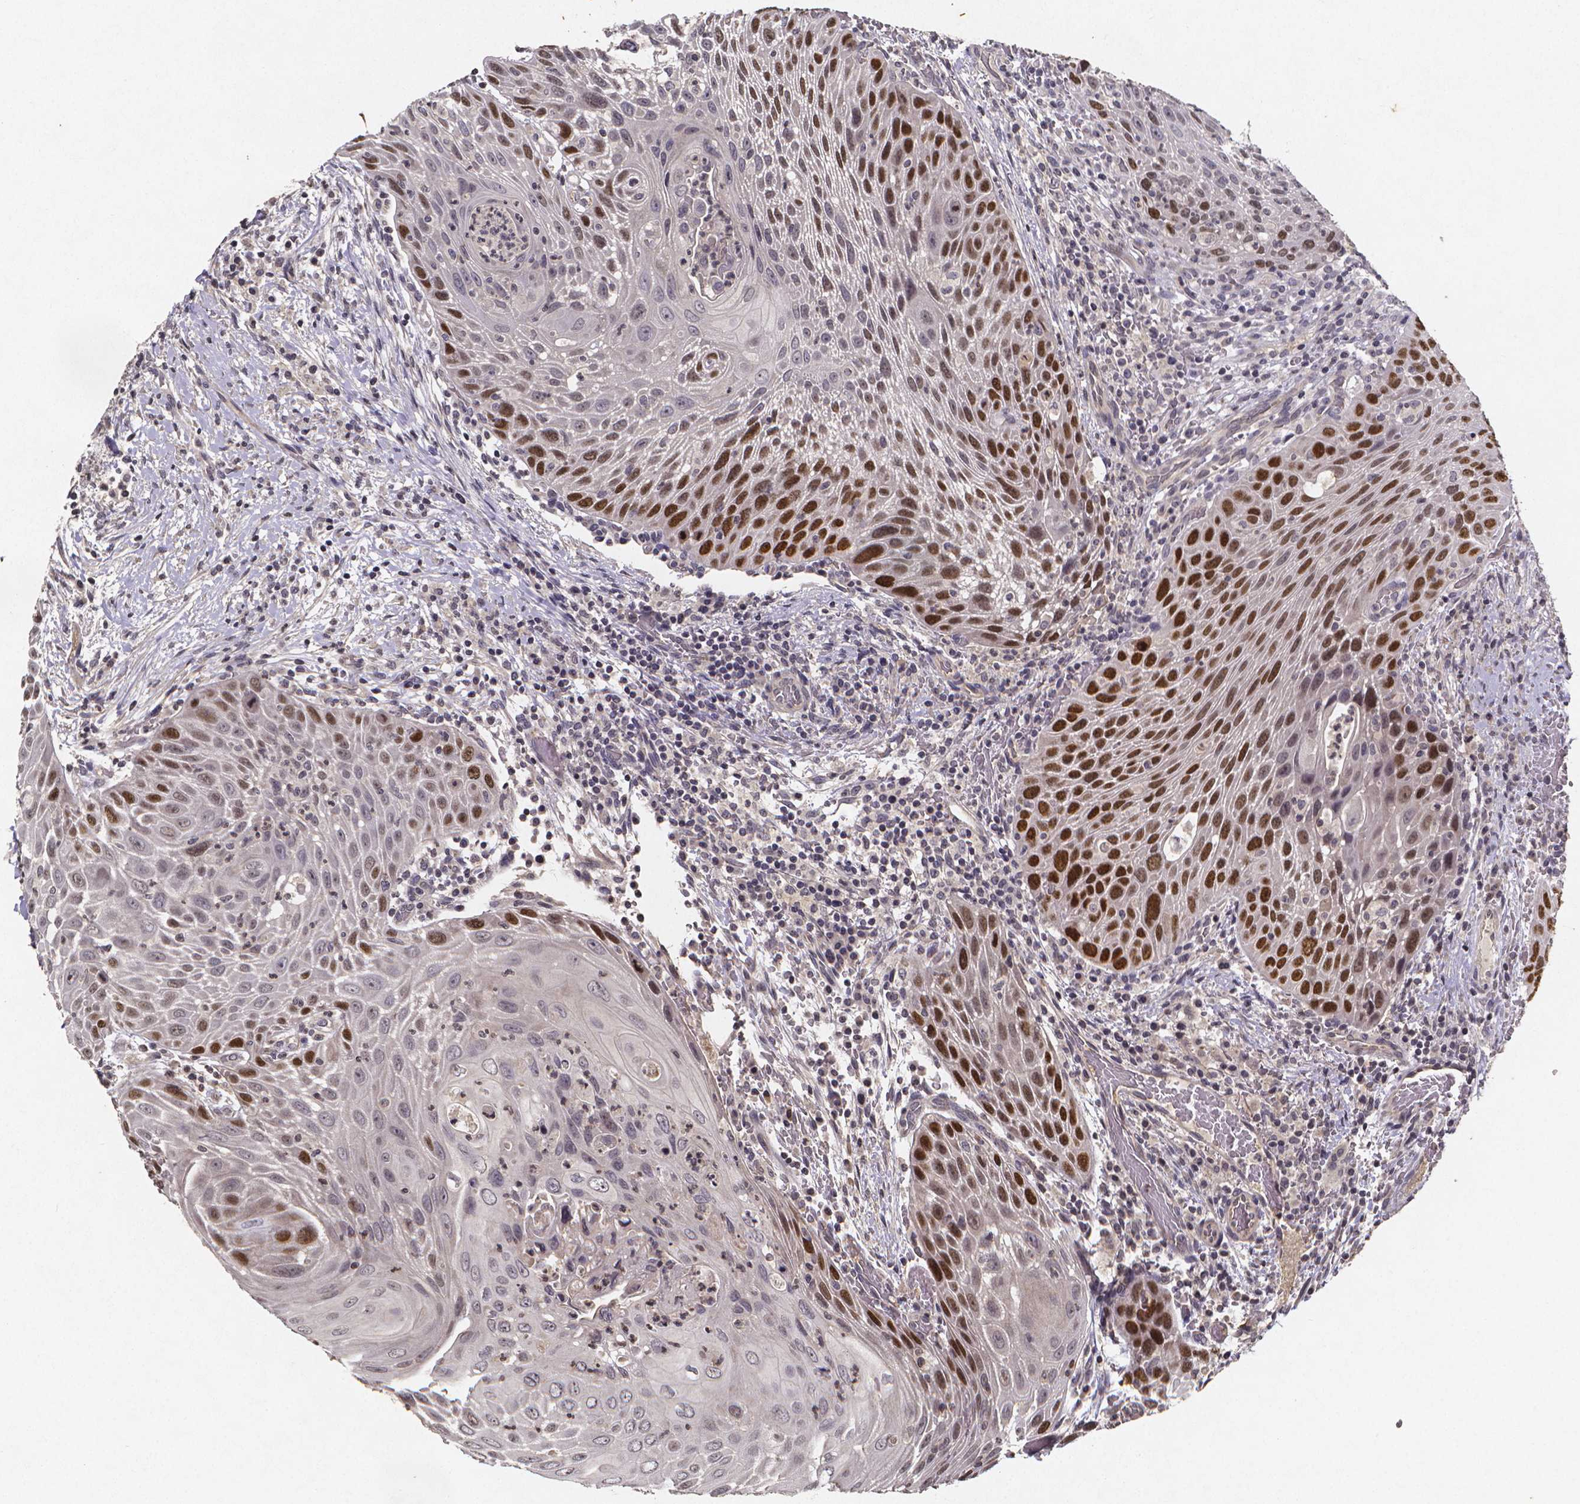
{"staining": {"intensity": "strong", "quantity": "25%-75%", "location": "nuclear"}, "tissue": "head and neck cancer", "cell_type": "Tumor cells", "image_type": "cancer", "snomed": [{"axis": "morphology", "description": "Squamous cell carcinoma, NOS"}, {"axis": "topography", "description": "Head-Neck"}], "caption": "Immunohistochemical staining of head and neck squamous cell carcinoma demonstrates high levels of strong nuclear positivity in about 25%-75% of tumor cells. Nuclei are stained in blue.", "gene": "TP73", "patient": {"sex": "male", "age": 69}}